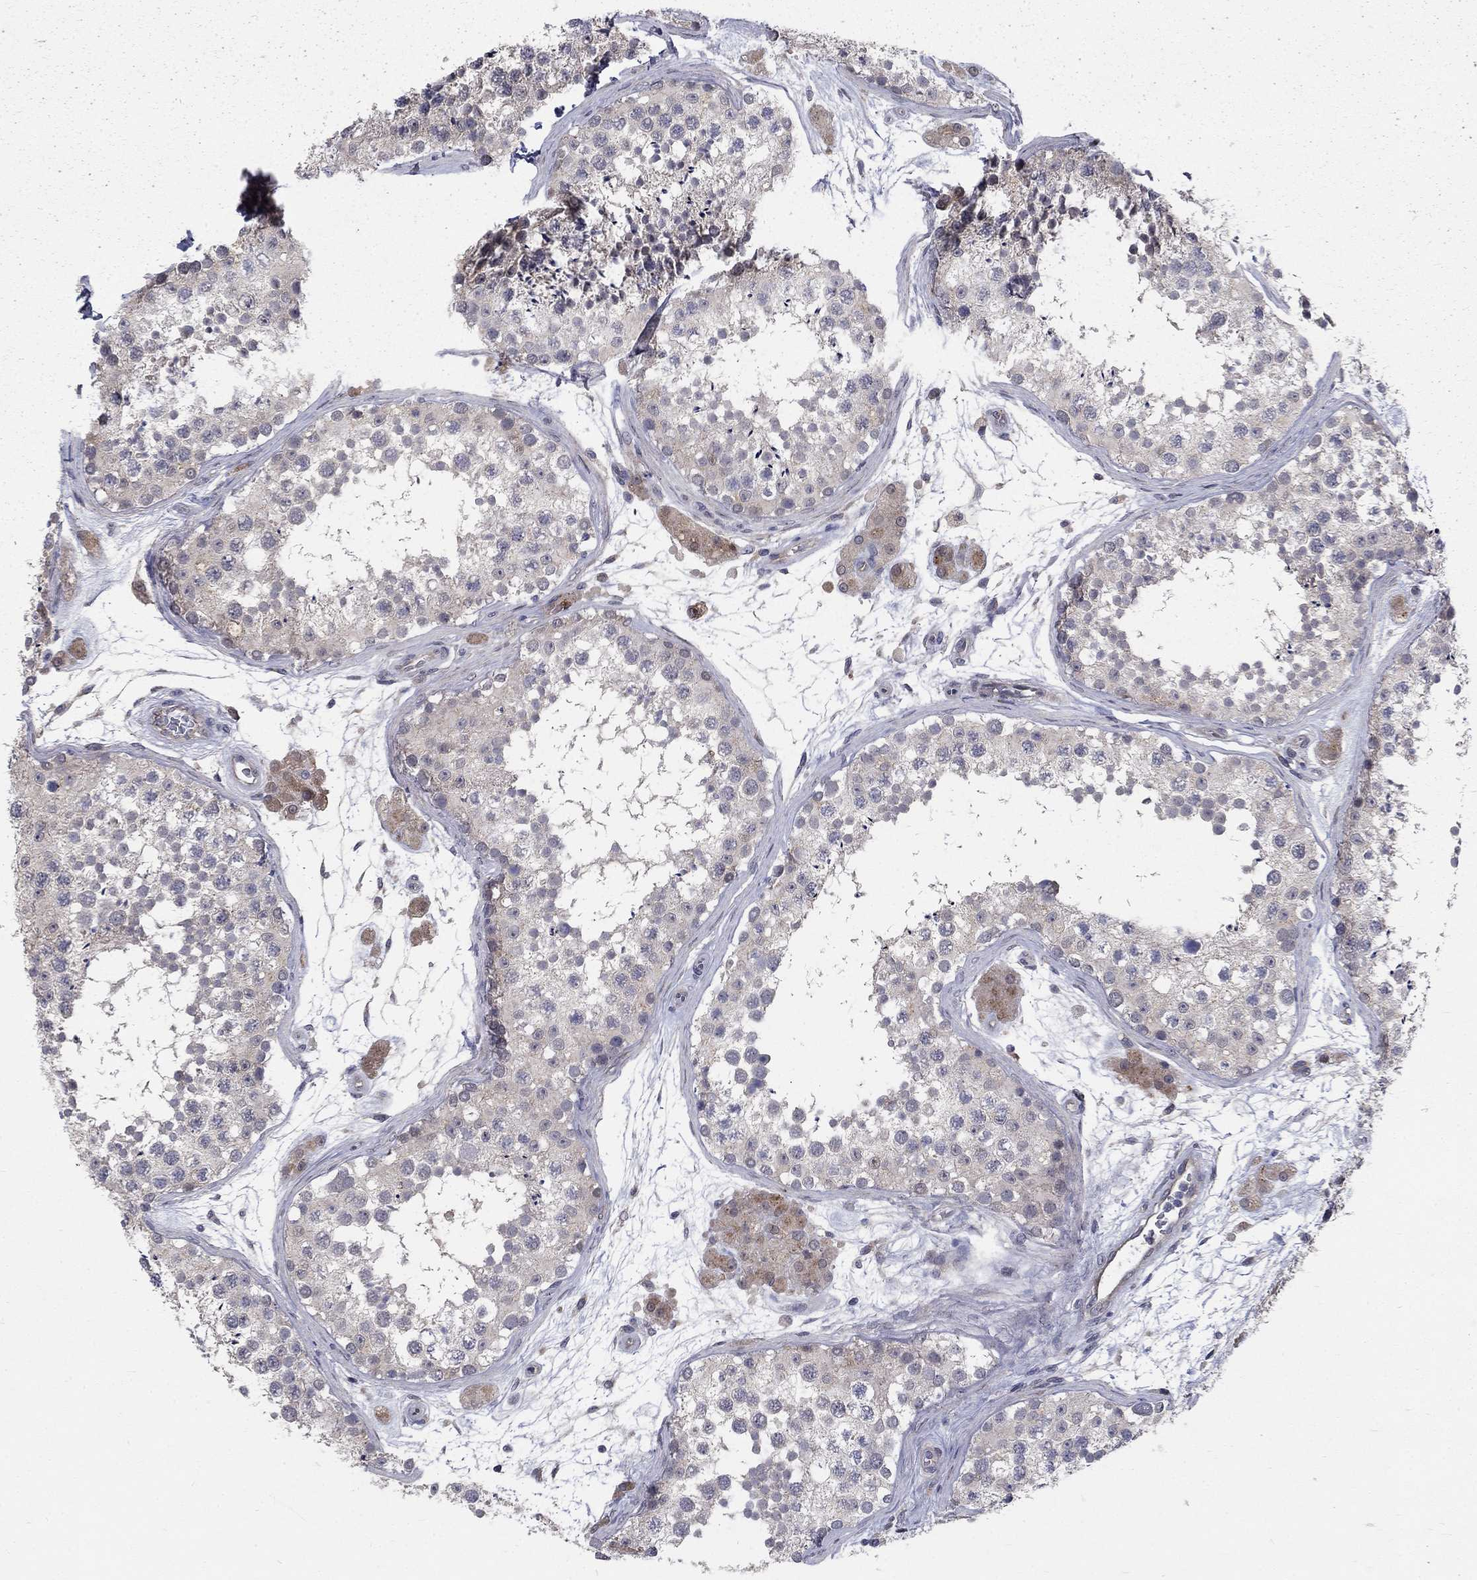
{"staining": {"intensity": "weak", "quantity": "<25%", "location": "cytoplasmic/membranous"}, "tissue": "testis", "cell_type": "Cells in seminiferous ducts", "image_type": "normal", "snomed": [{"axis": "morphology", "description": "Normal tissue, NOS"}, {"axis": "topography", "description": "Testis"}], "caption": "IHC micrograph of benign testis: testis stained with DAB (3,3'-diaminobenzidine) exhibits no significant protein staining in cells in seminiferous ducts. (DAB (3,3'-diaminobenzidine) IHC, high magnification).", "gene": "FAM3B", "patient": {"sex": "male", "age": 41}}